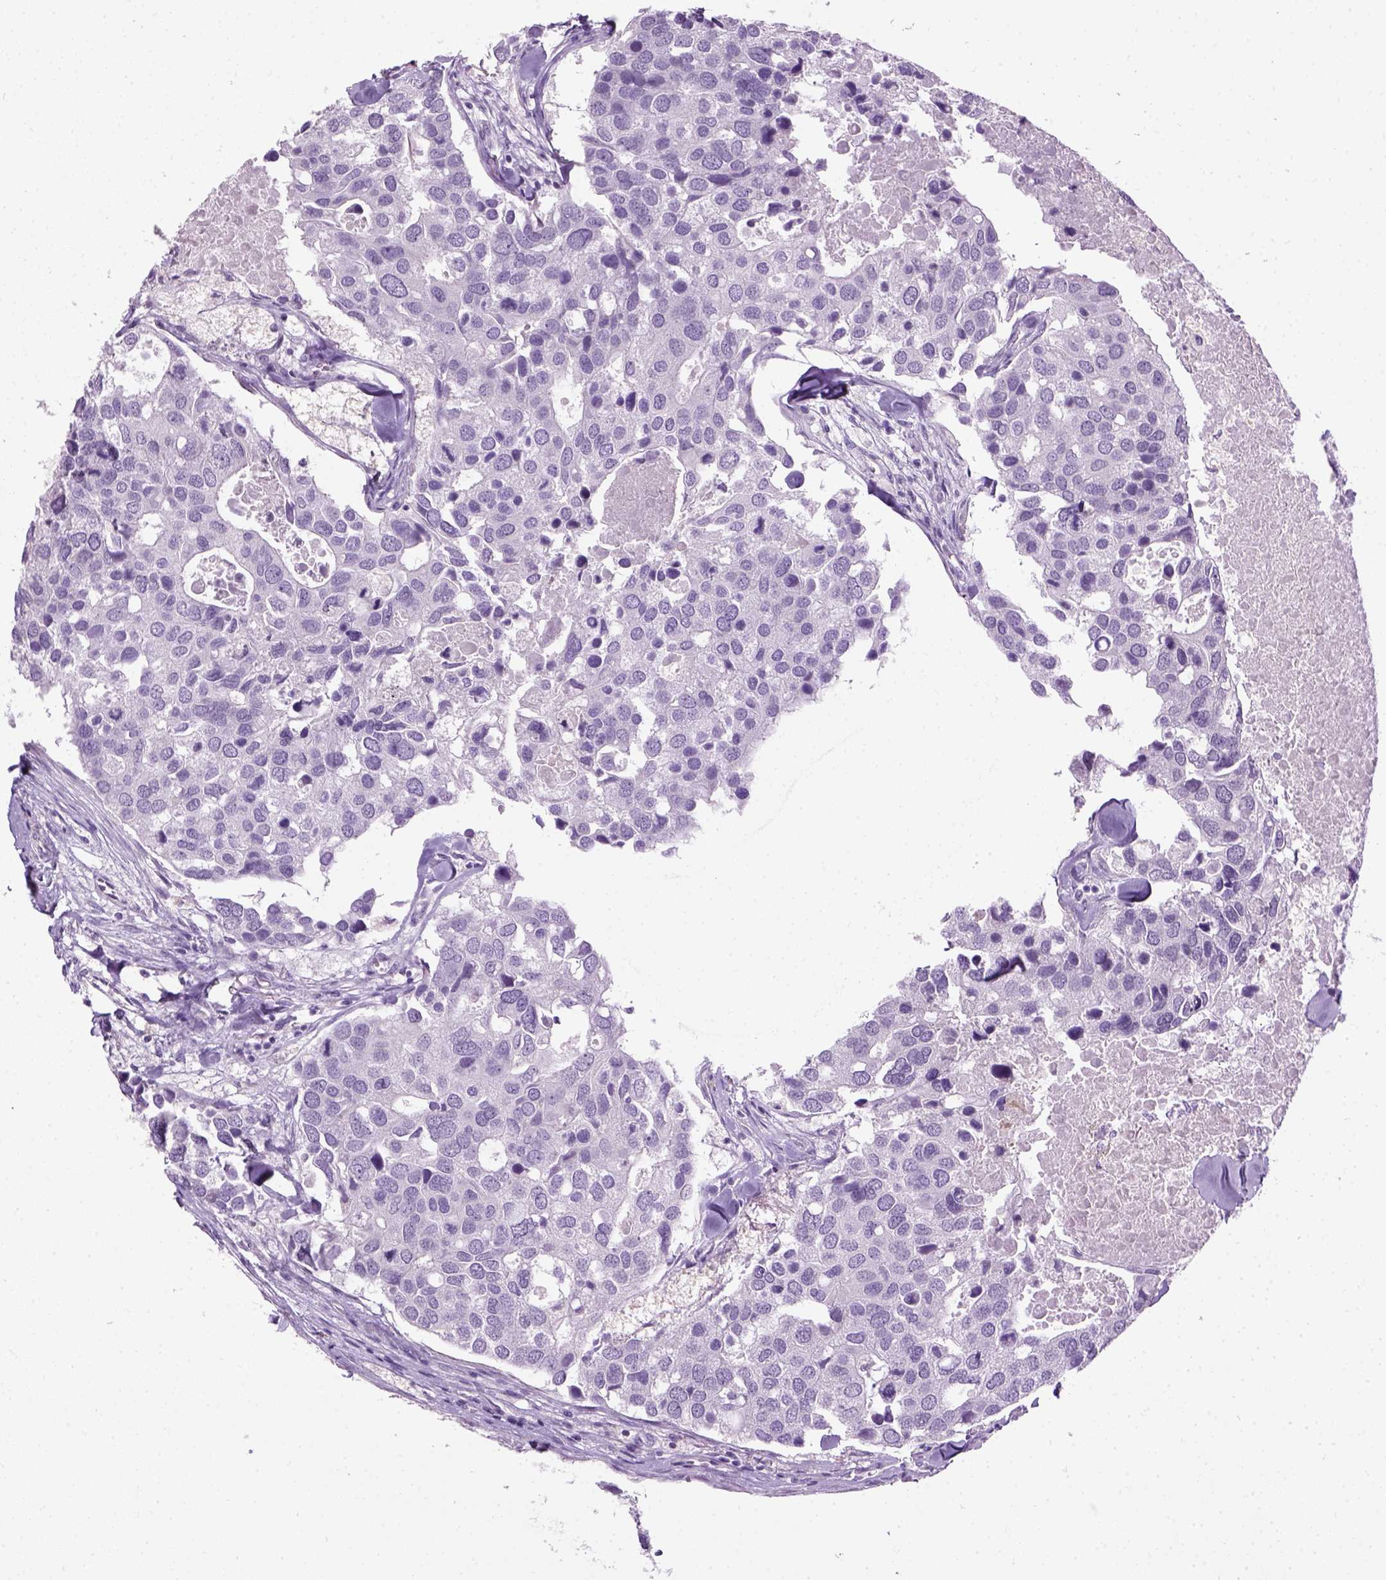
{"staining": {"intensity": "negative", "quantity": "none", "location": "none"}, "tissue": "breast cancer", "cell_type": "Tumor cells", "image_type": "cancer", "snomed": [{"axis": "morphology", "description": "Duct carcinoma"}, {"axis": "topography", "description": "Breast"}], "caption": "Human breast invasive ductal carcinoma stained for a protein using immunohistochemistry shows no staining in tumor cells.", "gene": "GABRB2", "patient": {"sex": "female", "age": 83}}